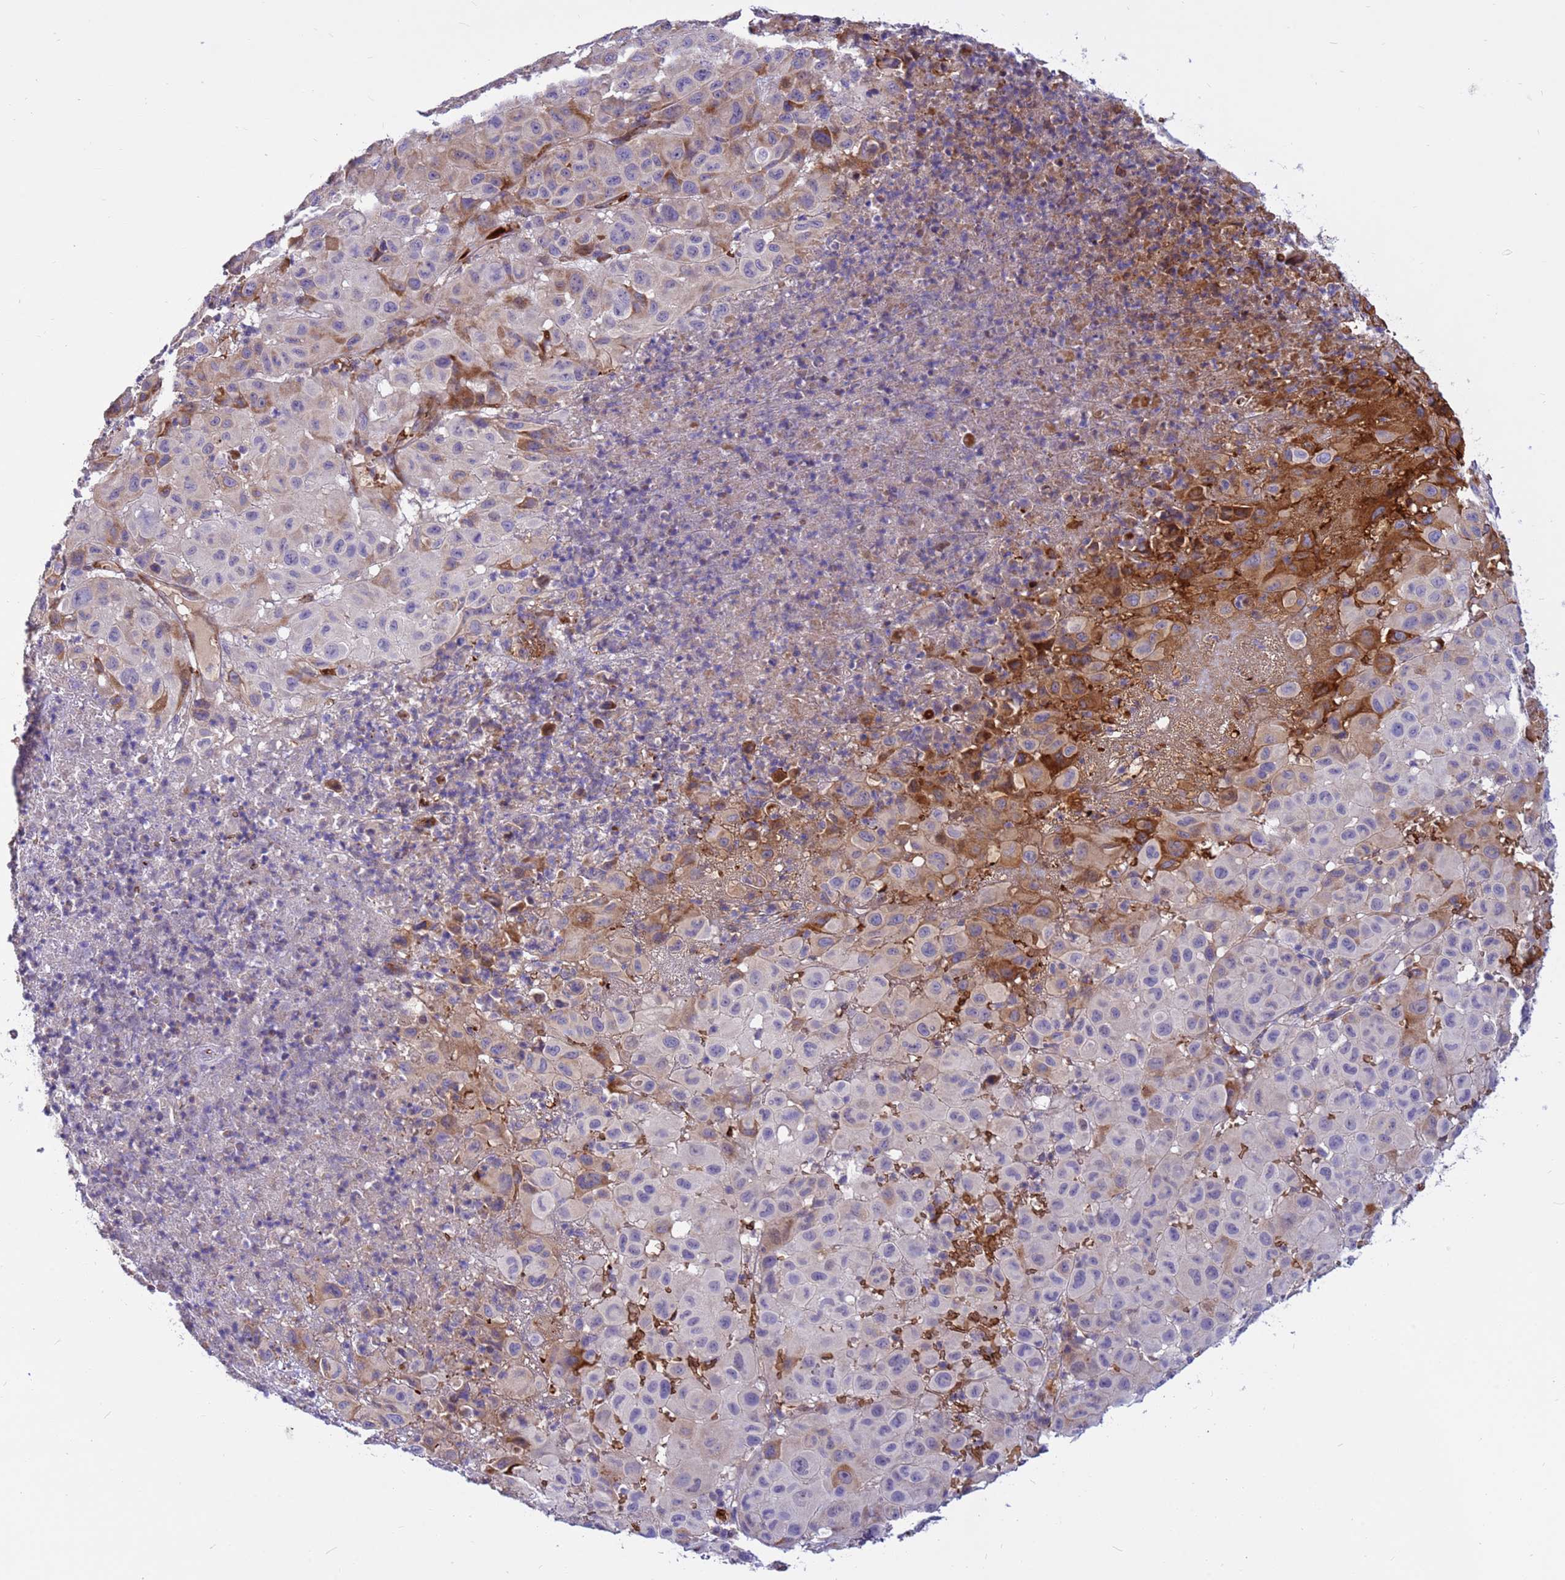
{"staining": {"intensity": "moderate", "quantity": "<25%", "location": "cytoplasmic/membranous"}, "tissue": "melanoma", "cell_type": "Tumor cells", "image_type": "cancer", "snomed": [{"axis": "morphology", "description": "Malignant melanoma, NOS"}, {"axis": "topography", "description": "Skin"}], "caption": "Brown immunohistochemical staining in human malignant melanoma exhibits moderate cytoplasmic/membranous staining in approximately <25% of tumor cells.", "gene": "ZNF669", "patient": {"sex": "male", "age": 73}}